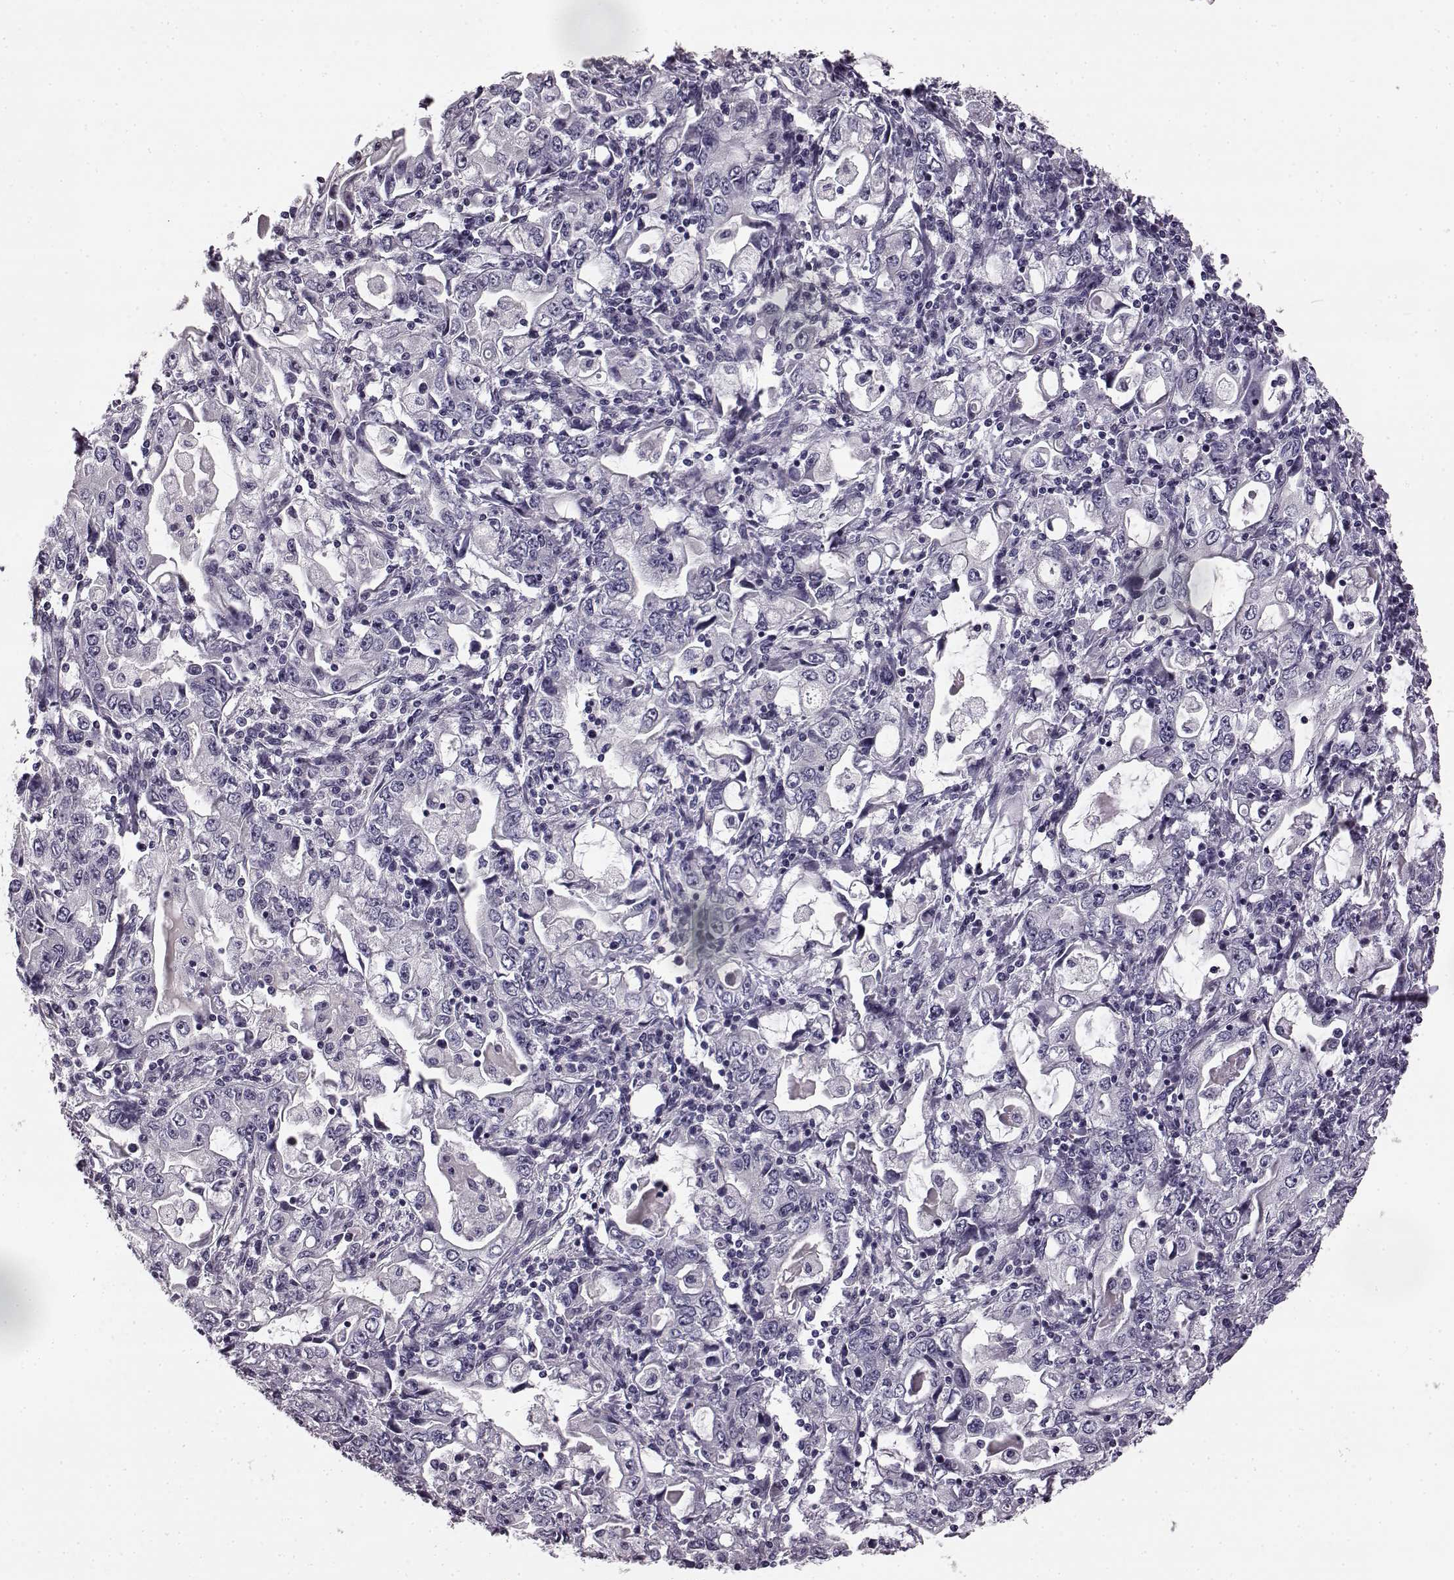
{"staining": {"intensity": "negative", "quantity": "none", "location": "none"}, "tissue": "stomach cancer", "cell_type": "Tumor cells", "image_type": "cancer", "snomed": [{"axis": "morphology", "description": "Adenocarcinoma, NOS"}, {"axis": "topography", "description": "Stomach, lower"}], "caption": "This is an IHC image of adenocarcinoma (stomach). There is no expression in tumor cells.", "gene": "ODAD4", "patient": {"sex": "female", "age": 72}}